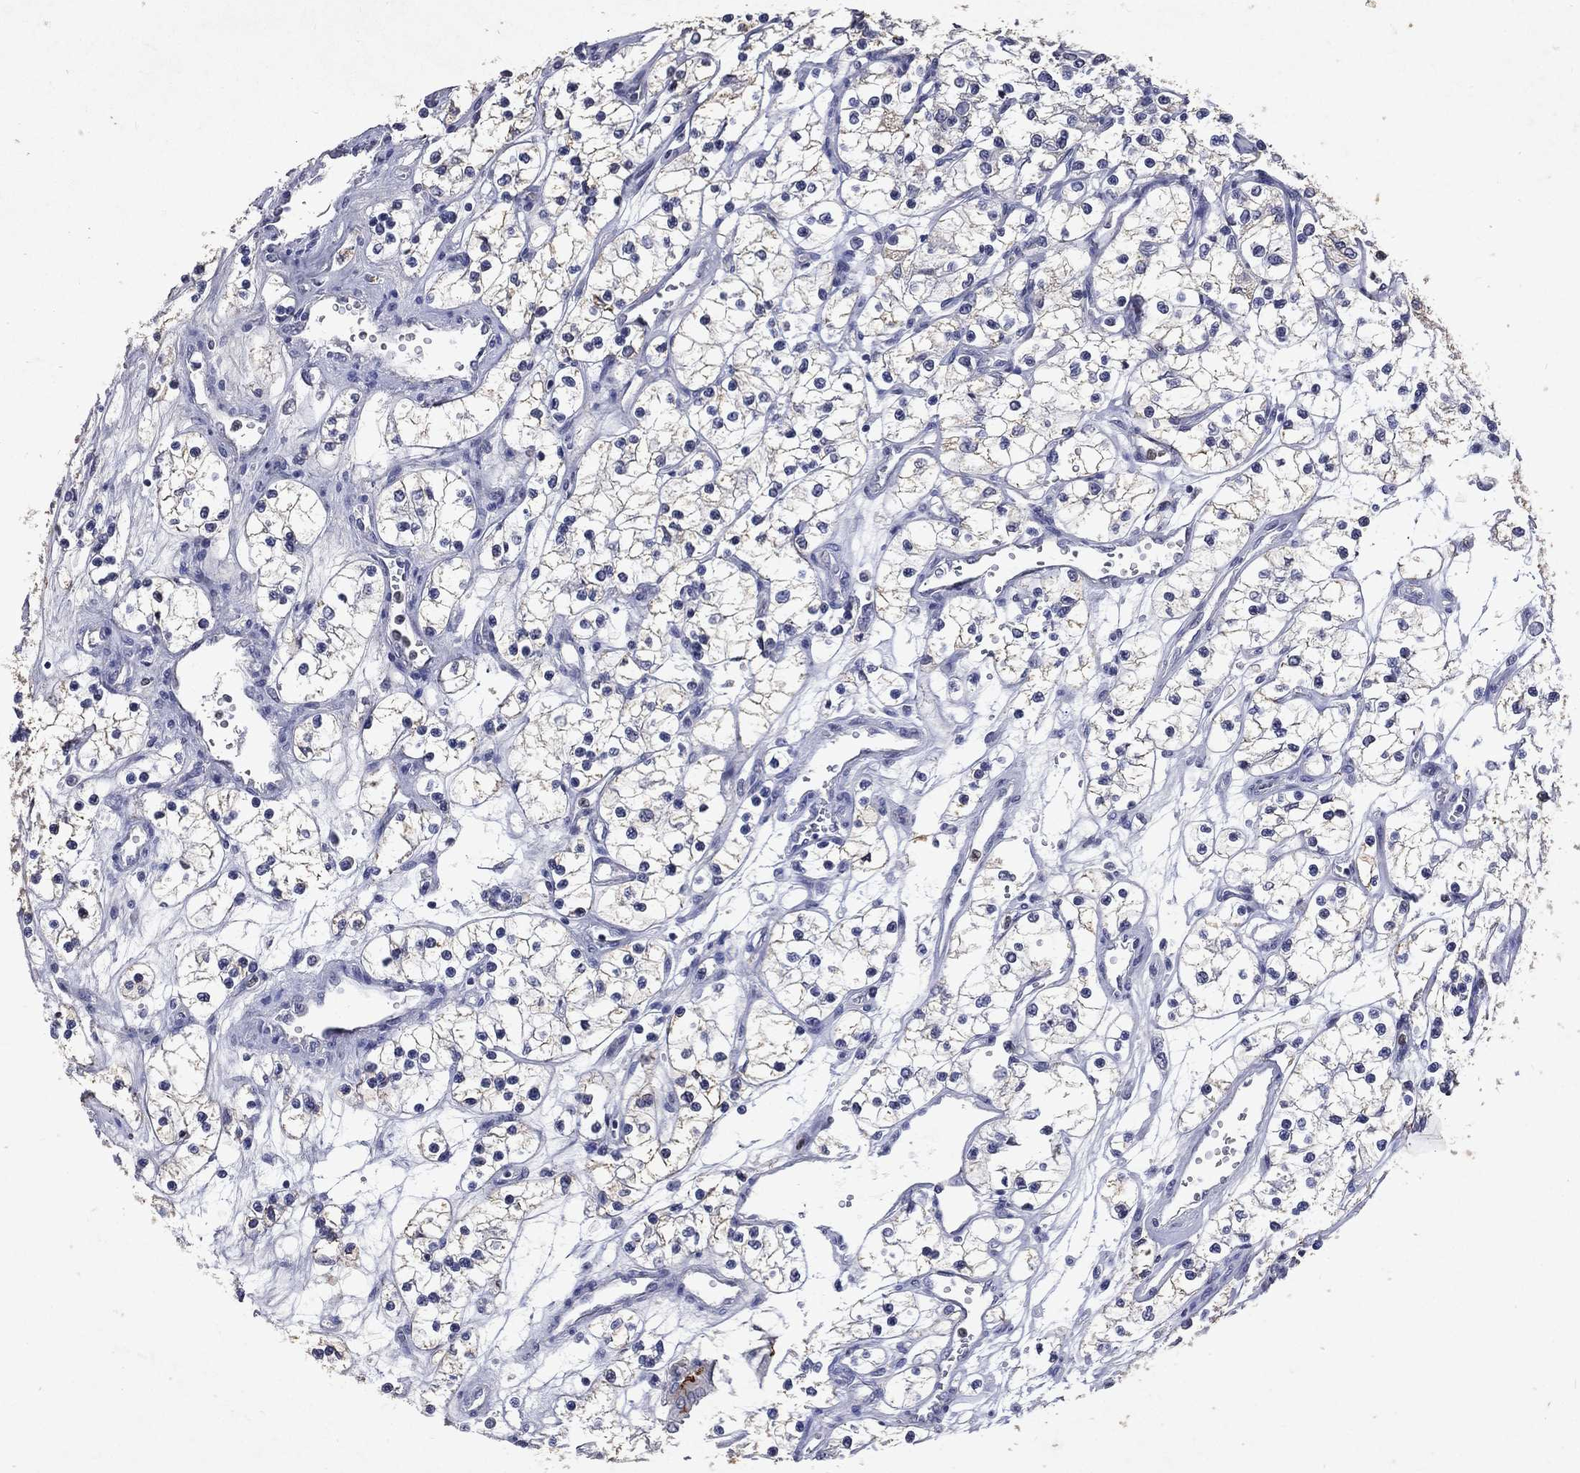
{"staining": {"intensity": "weak", "quantity": "<25%", "location": "cytoplasmic/membranous"}, "tissue": "renal cancer", "cell_type": "Tumor cells", "image_type": "cancer", "snomed": [{"axis": "morphology", "description": "Adenocarcinoma, NOS"}, {"axis": "topography", "description": "Kidney"}], "caption": "The histopathology image exhibits no staining of tumor cells in adenocarcinoma (renal).", "gene": "SLC34A2", "patient": {"sex": "female", "age": 69}}